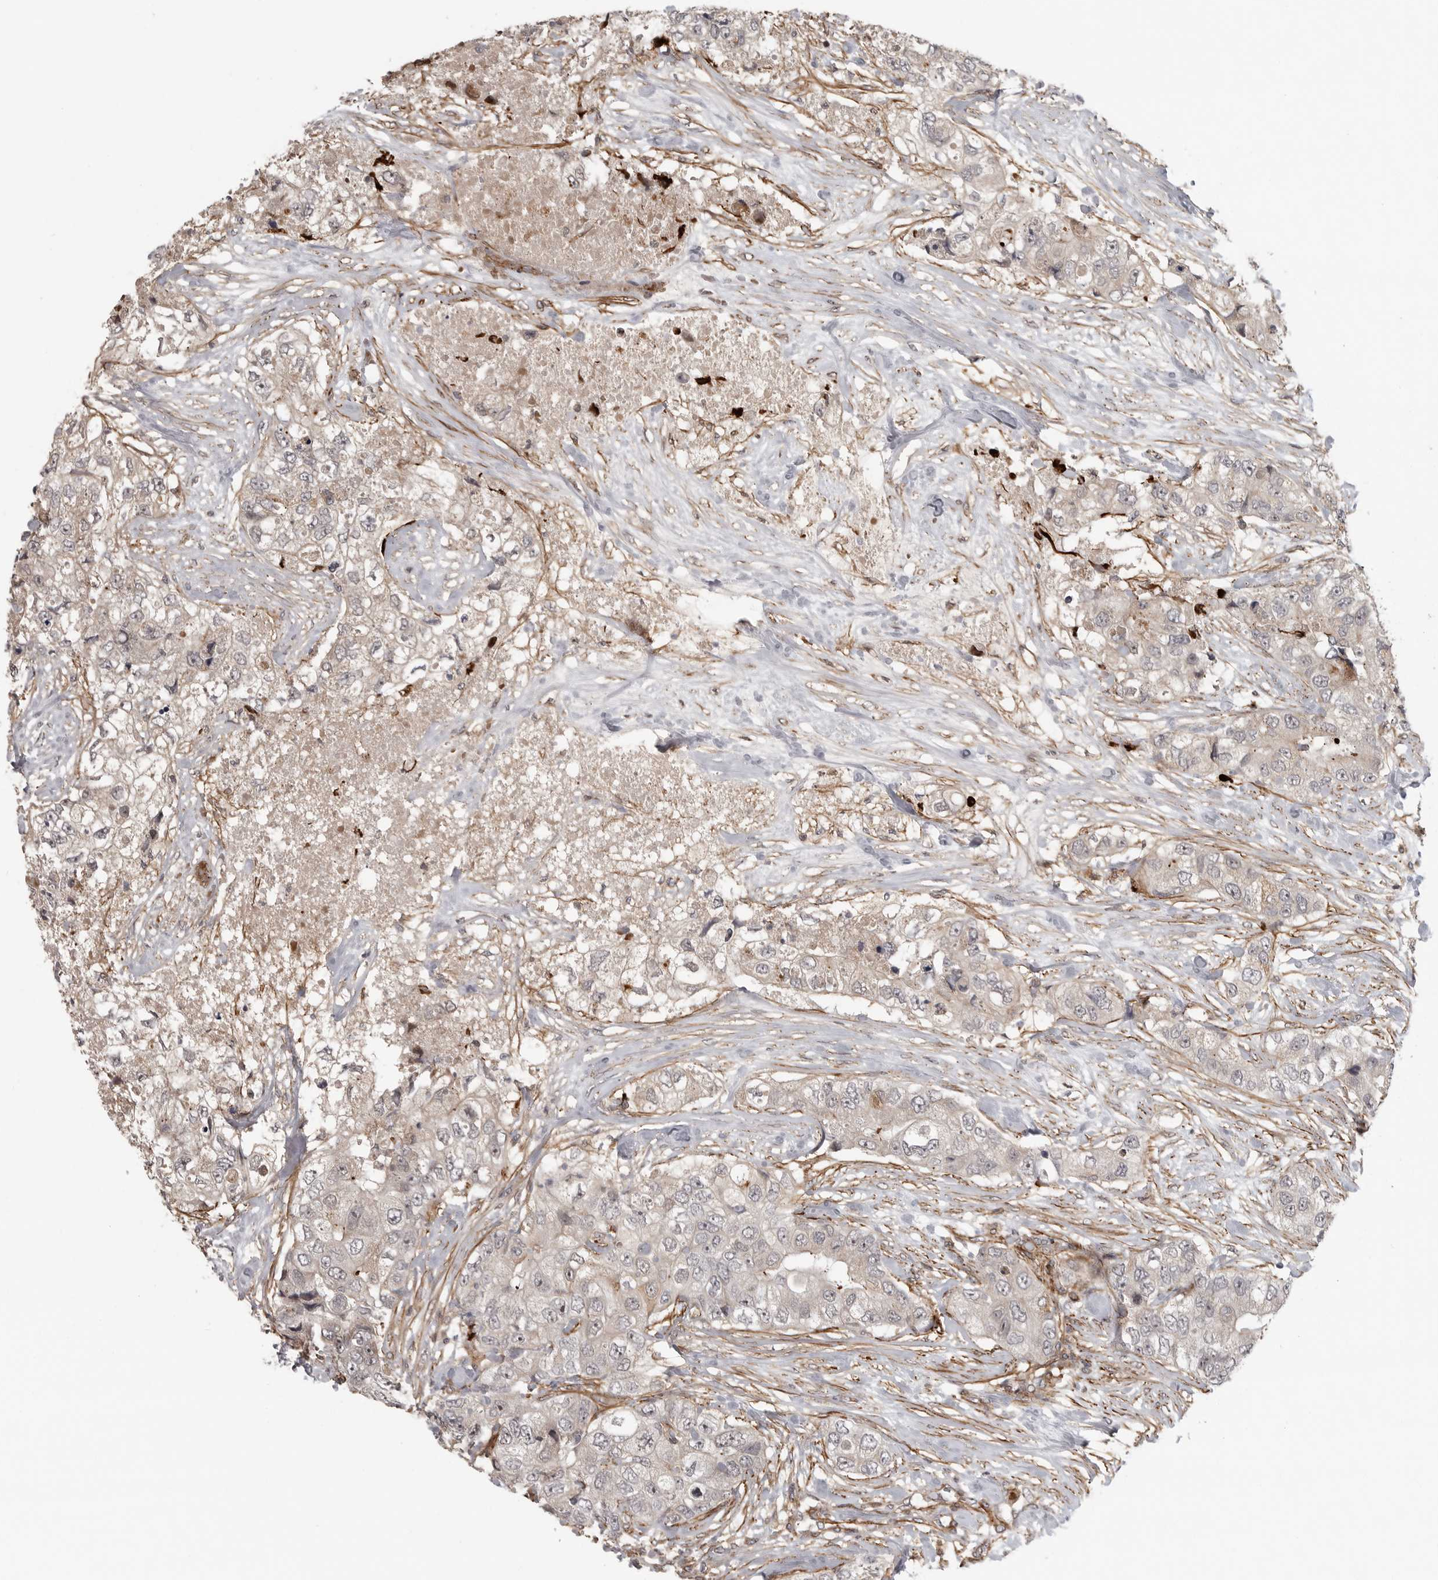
{"staining": {"intensity": "negative", "quantity": "none", "location": "none"}, "tissue": "breast cancer", "cell_type": "Tumor cells", "image_type": "cancer", "snomed": [{"axis": "morphology", "description": "Duct carcinoma"}, {"axis": "topography", "description": "Breast"}], "caption": "There is no significant positivity in tumor cells of breast cancer (invasive ductal carcinoma).", "gene": "TUT4", "patient": {"sex": "female", "age": 62}}